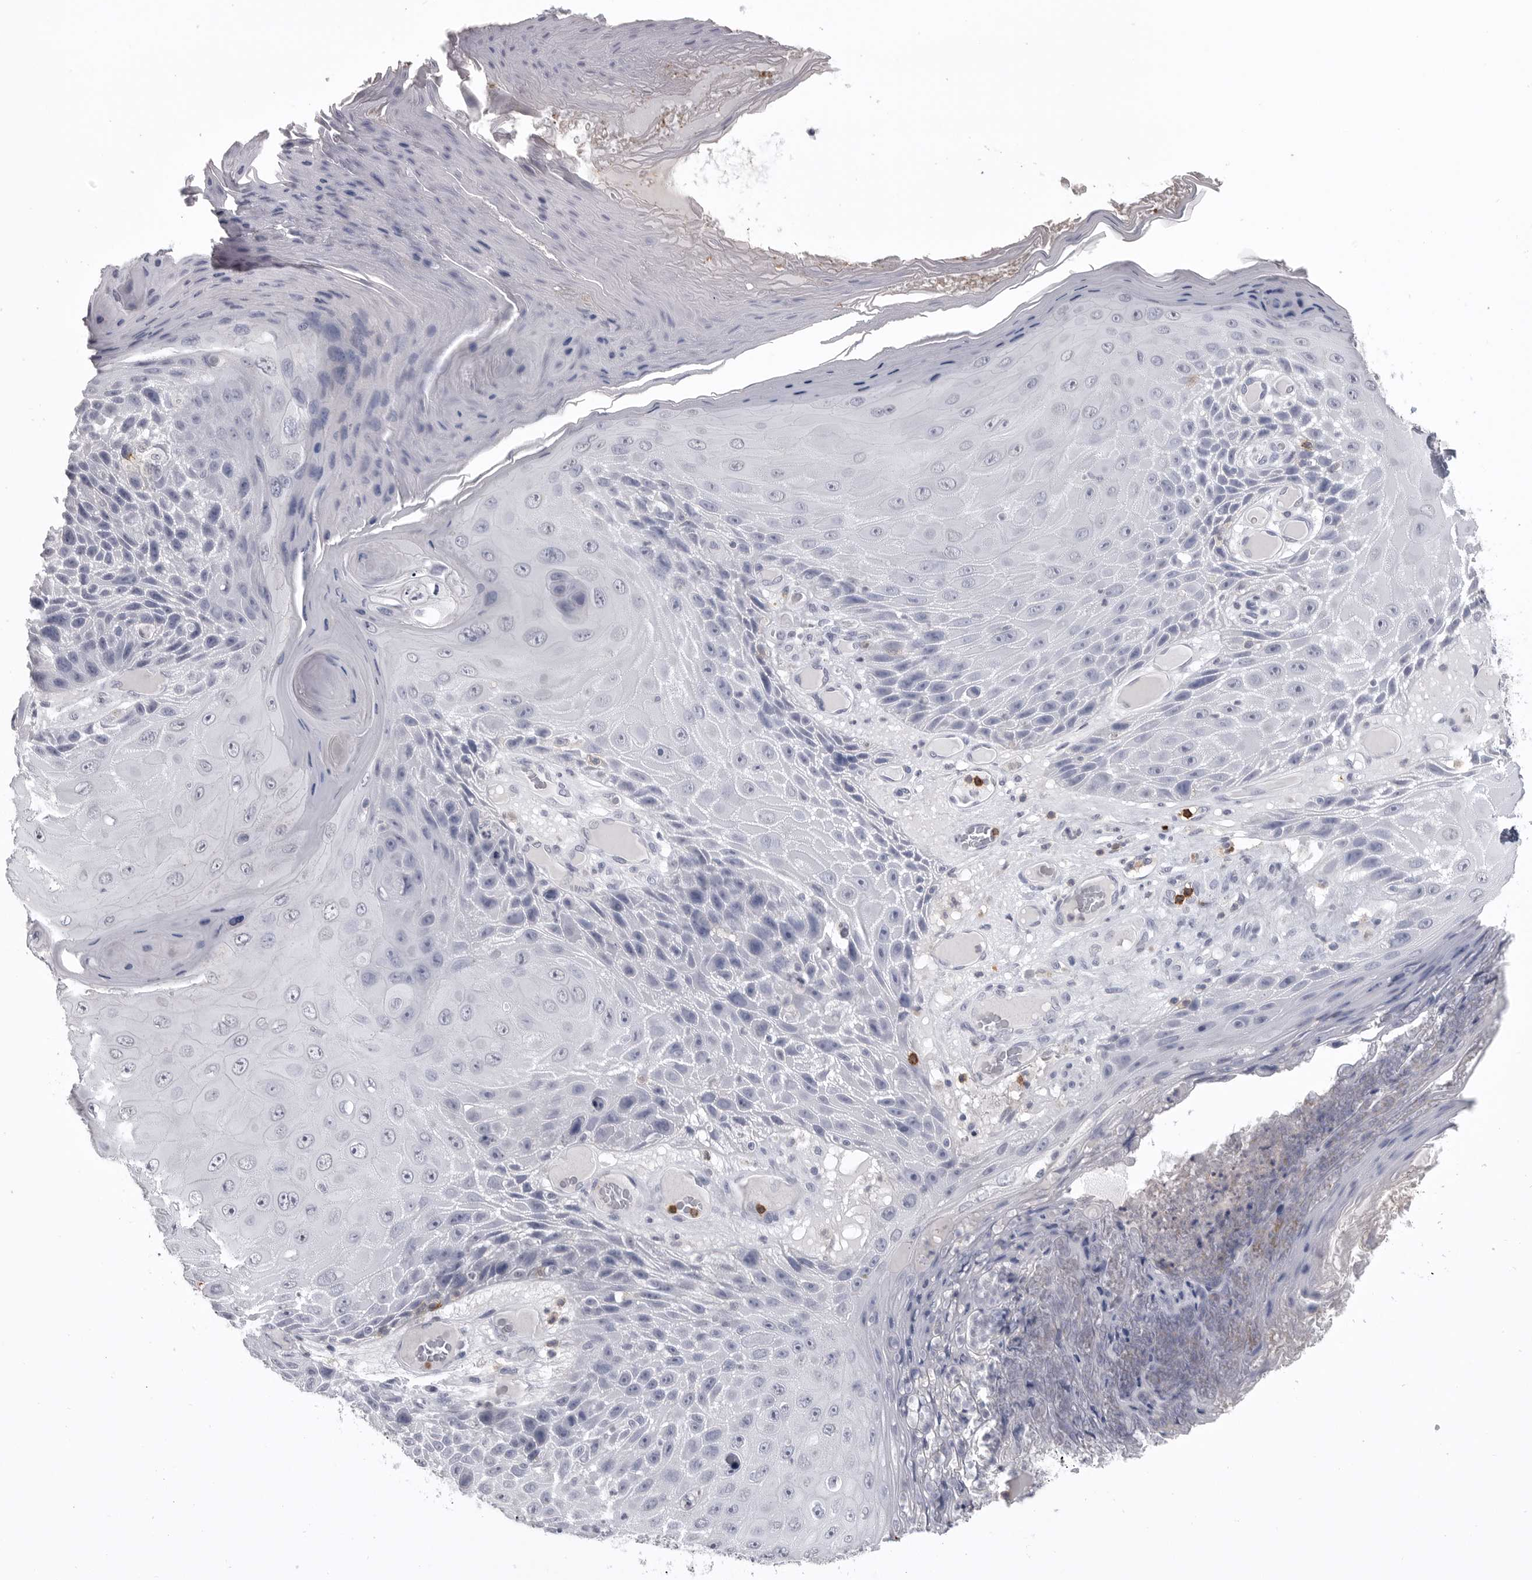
{"staining": {"intensity": "negative", "quantity": "none", "location": "none"}, "tissue": "skin cancer", "cell_type": "Tumor cells", "image_type": "cancer", "snomed": [{"axis": "morphology", "description": "Squamous cell carcinoma, NOS"}, {"axis": "topography", "description": "Skin"}], "caption": "A micrograph of human skin cancer is negative for staining in tumor cells.", "gene": "ITGAL", "patient": {"sex": "female", "age": 88}}